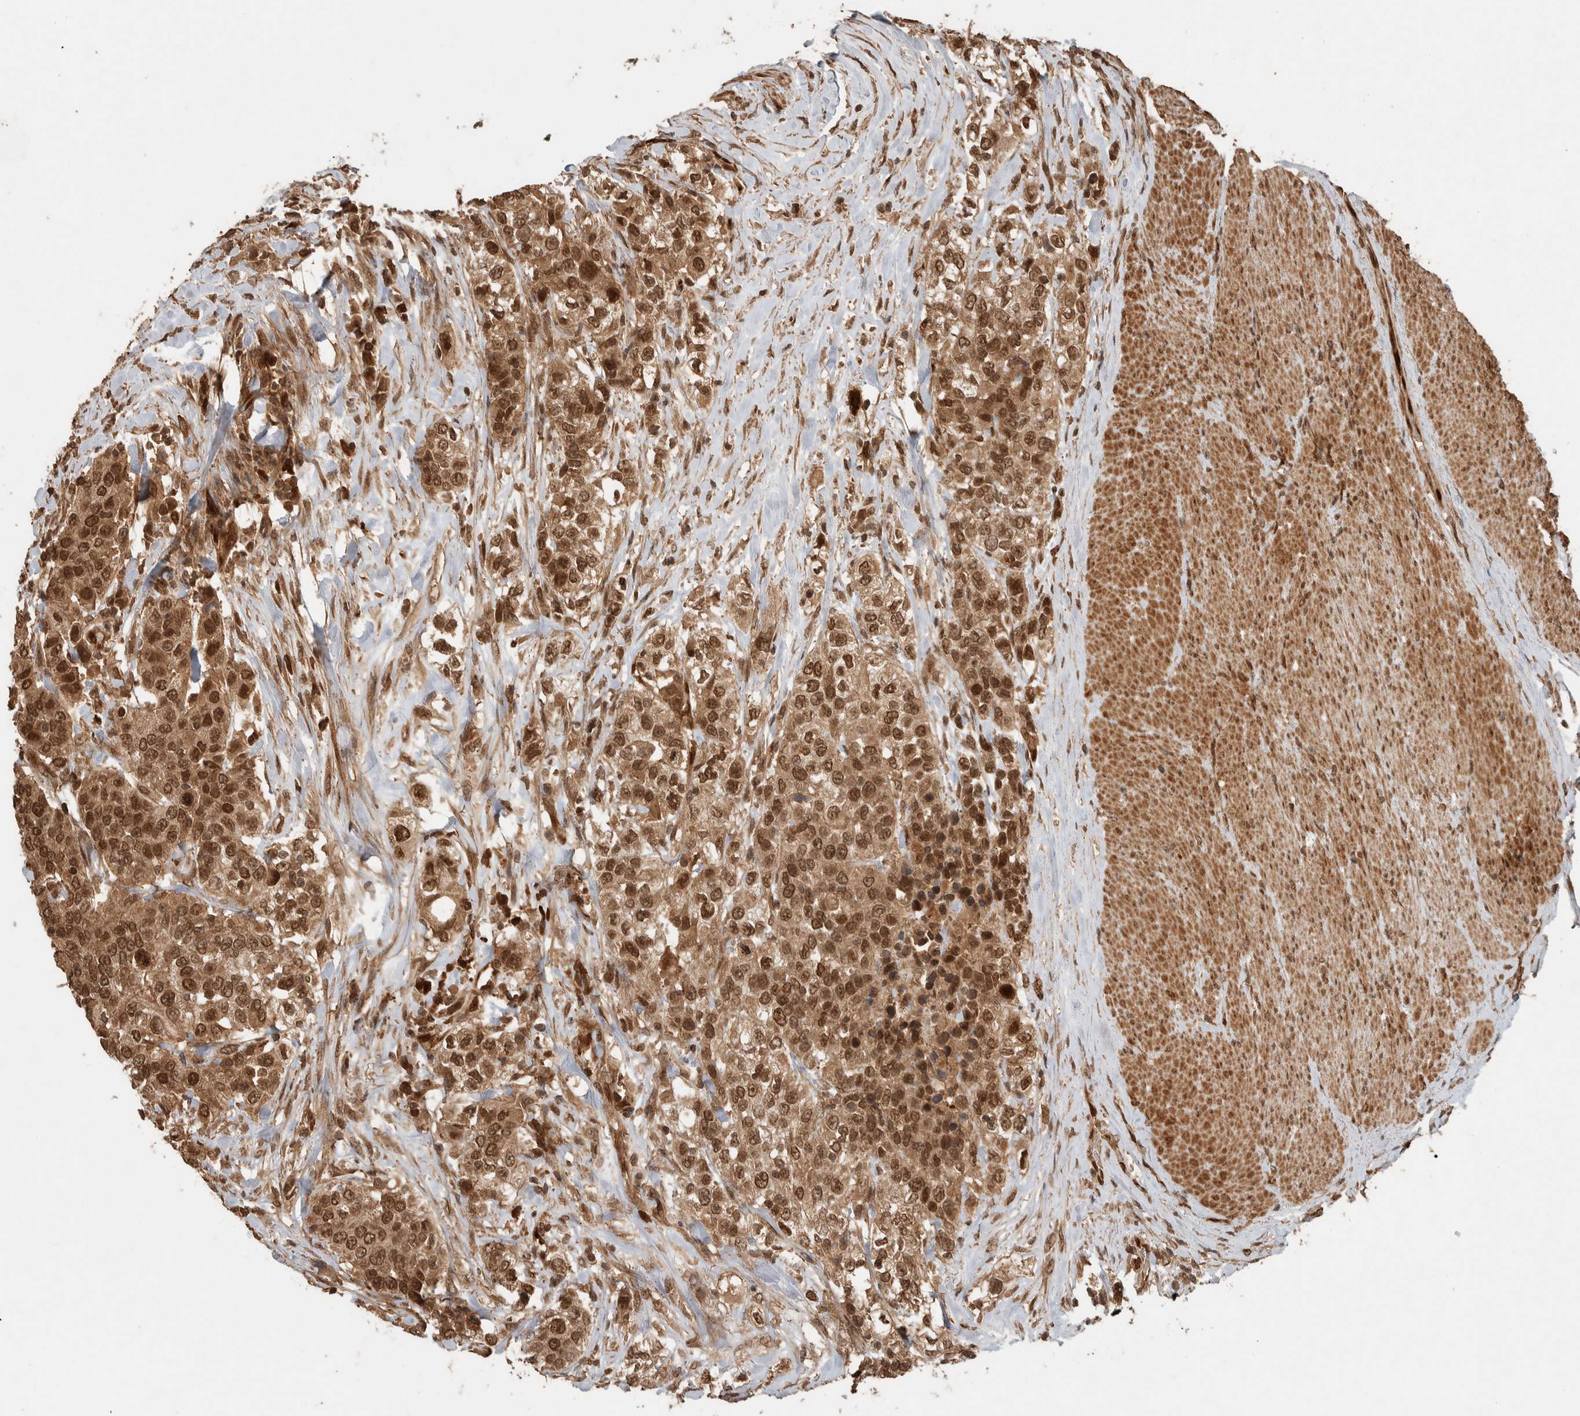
{"staining": {"intensity": "moderate", "quantity": ">75%", "location": "cytoplasmic/membranous,nuclear"}, "tissue": "urothelial cancer", "cell_type": "Tumor cells", "image_type": "cancer", "snomed": [{"axis": "morphology", "description": "Urothelial carcinoma, High grade"}, {"axis": "topography", "description": "Urinary bladder"}], "caption": "High-grade urothelial carcinoma stained with immunohistochemistry shows moderate cytoplasmic/membranous and nuclear expression in approximately >75% of tumor cells. The staining is performed using DAB brown chromogen to label protein expression. The nuclei are counter-stained blue using hematoxylin.", "gene": "CNTROB", "patient": {"sex": "female", "age": 80}}